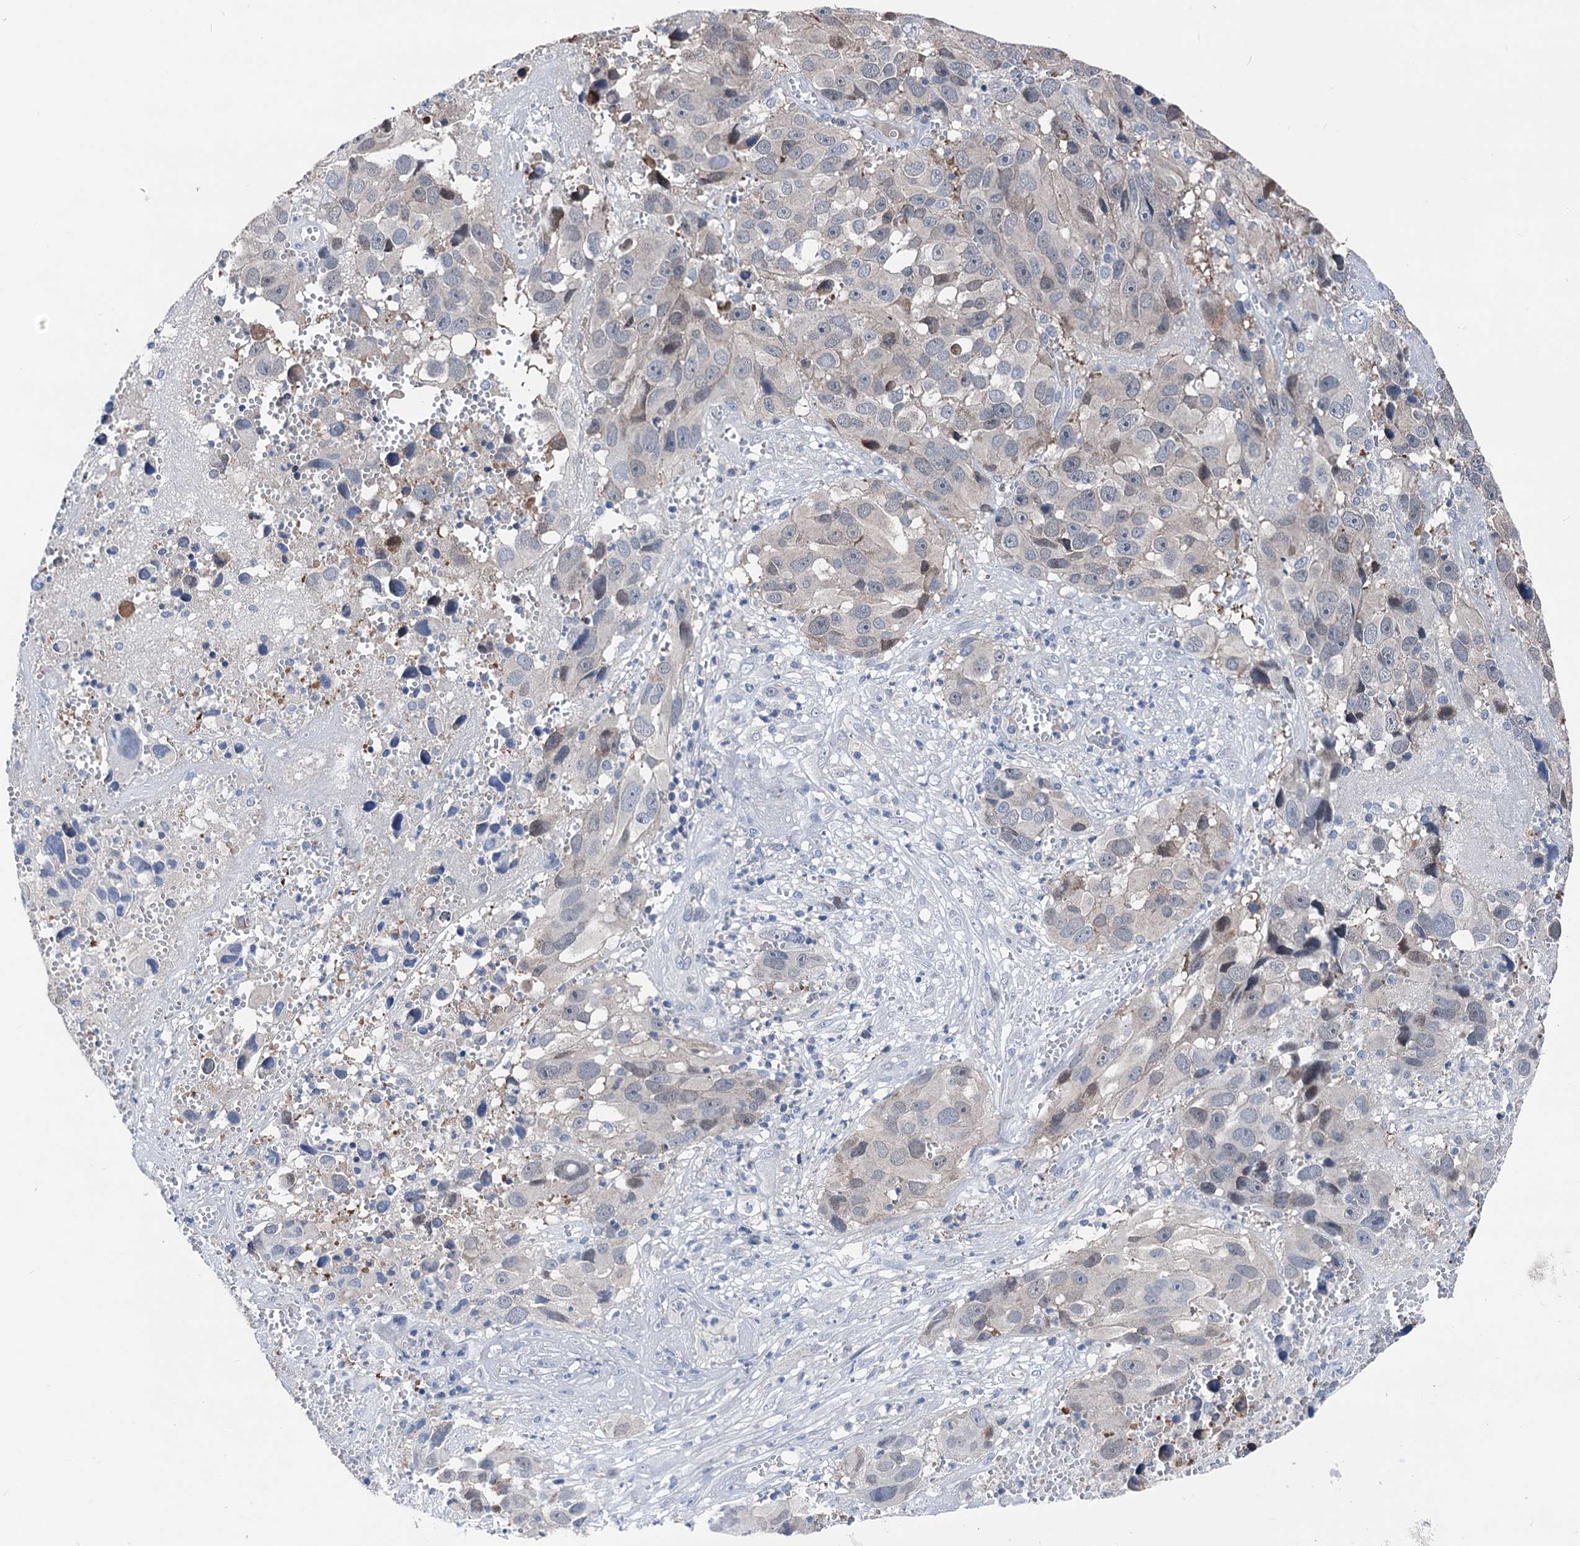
{"staining": {"intensity": "weak", "quantity": "25%-75%", "location": "cytoplasmic/membranous"}, "tissue": "melanoma", "cell_type": "Tumor cells", "image_type": "cancer", "snomed": [{"axis": "morphology", "description": "Malignant melanoma, NOS"}, {"axis": "topography", "description": "Skin"}], "caption": "High-magnification brightfield microscopy of malignant melanoma stained with DAB (3,3'-diaminobenzidine) (brown) and counterstained with hematoxylin (blue). tumor cells exhibit weak cytoplasmic/membranous positivity is identified in approximately25%-75% of cells.", "gene": "GLO1", "patient": {"sex": "male", "age": 84}}